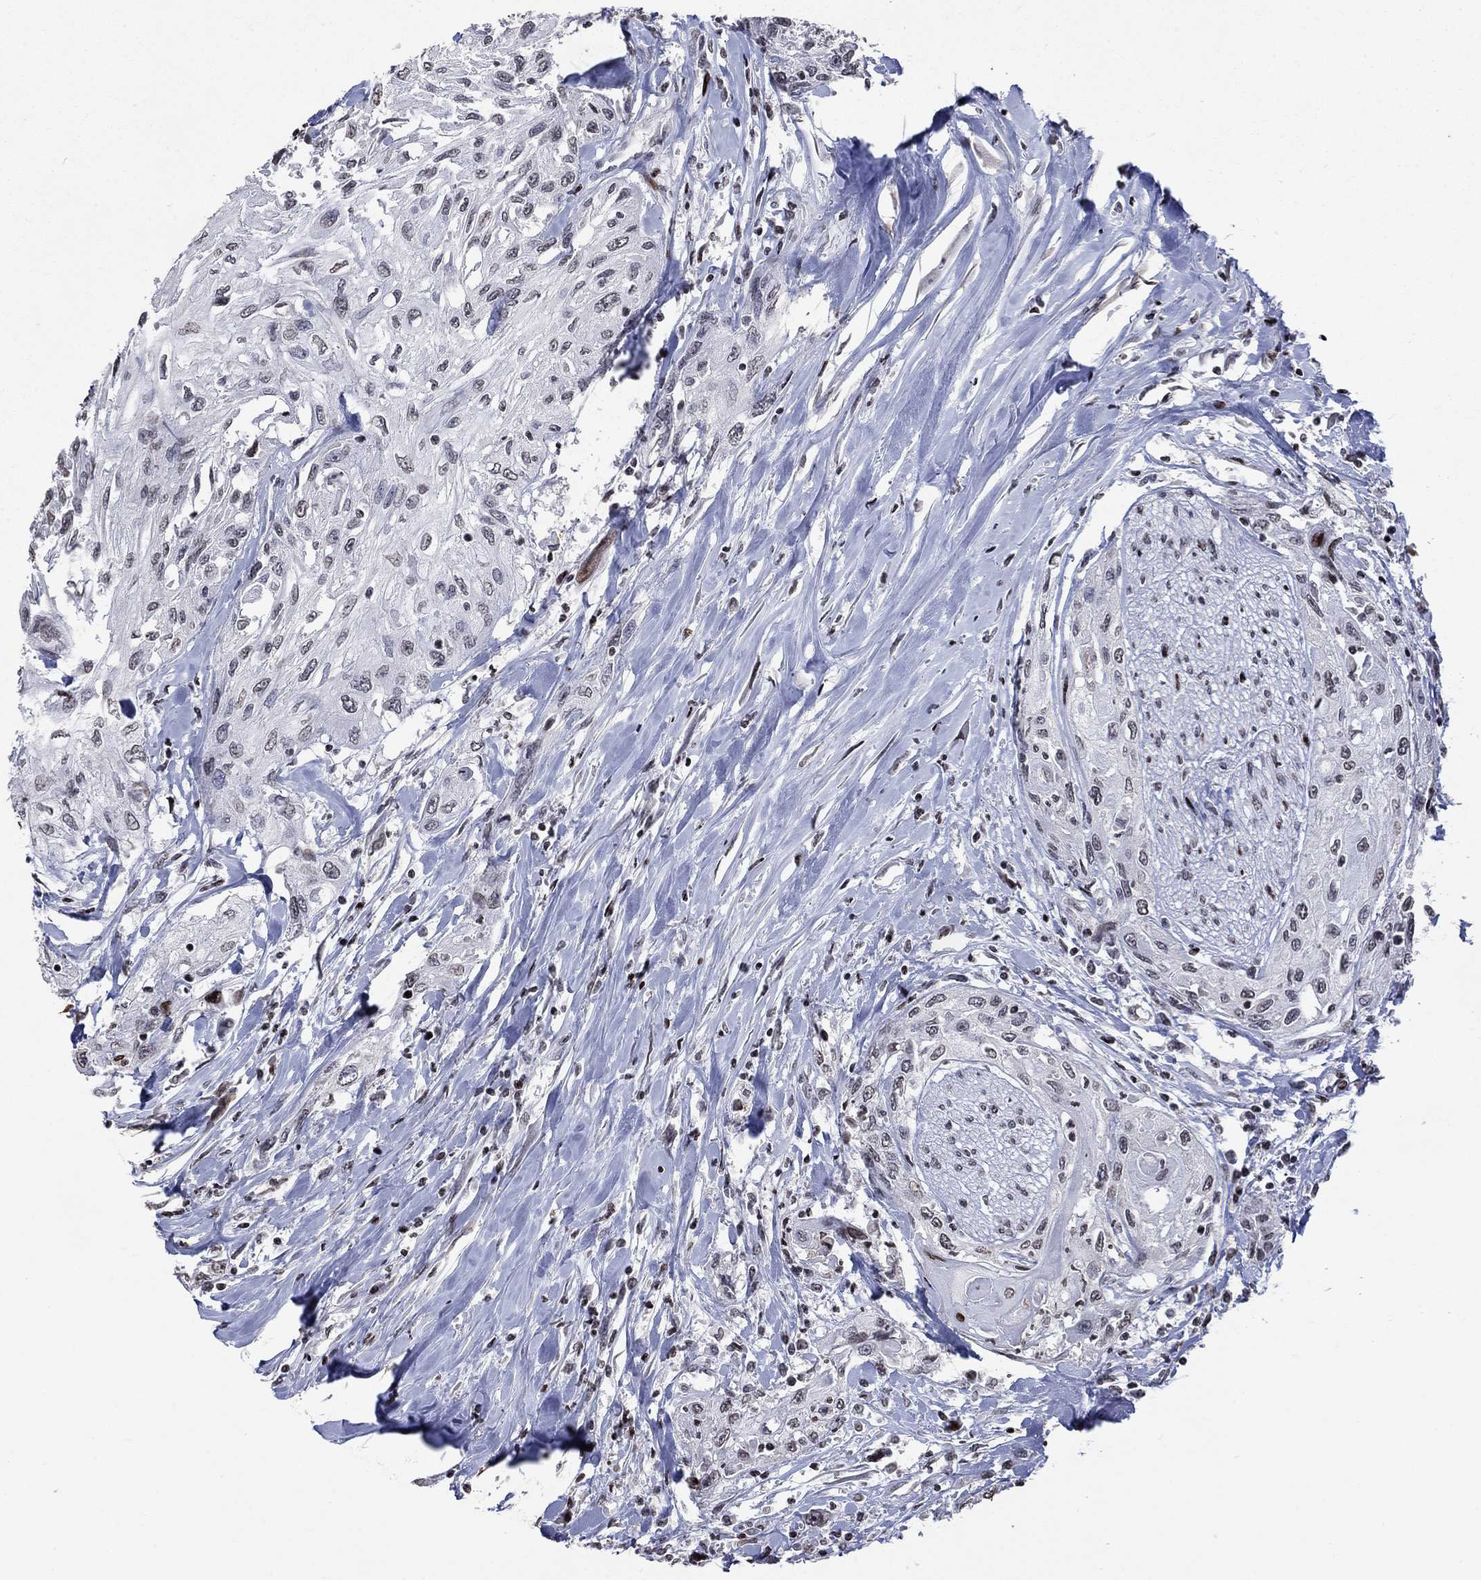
{"staining": {"intensity": "negative", "quantity": "none", "location": "none"}, "tissue": "head and neck cancer", "cell_type": "Tumor cells", "image_type": "cancer", "snomed": [{"axis": "morphology", "description": "Normal tissue, NOS"}, {"axis": "morphology", "description": "Squamous cell carcinoma, NOS"}, {"axis": "topography", "description": "Oral tissue"}, {"axis": "topography", "description": "Peripheral nerve tissue"}, {"axis": "topography", "description": "Head-Neck"}], "caption": "A histopathology image of head and neck cancer (squamous cell carcinoma) stained for a protein shows no brown staining in tumor cells.", "gene": "SRSF3", "patient": {"sex": "female", "age": 59}}